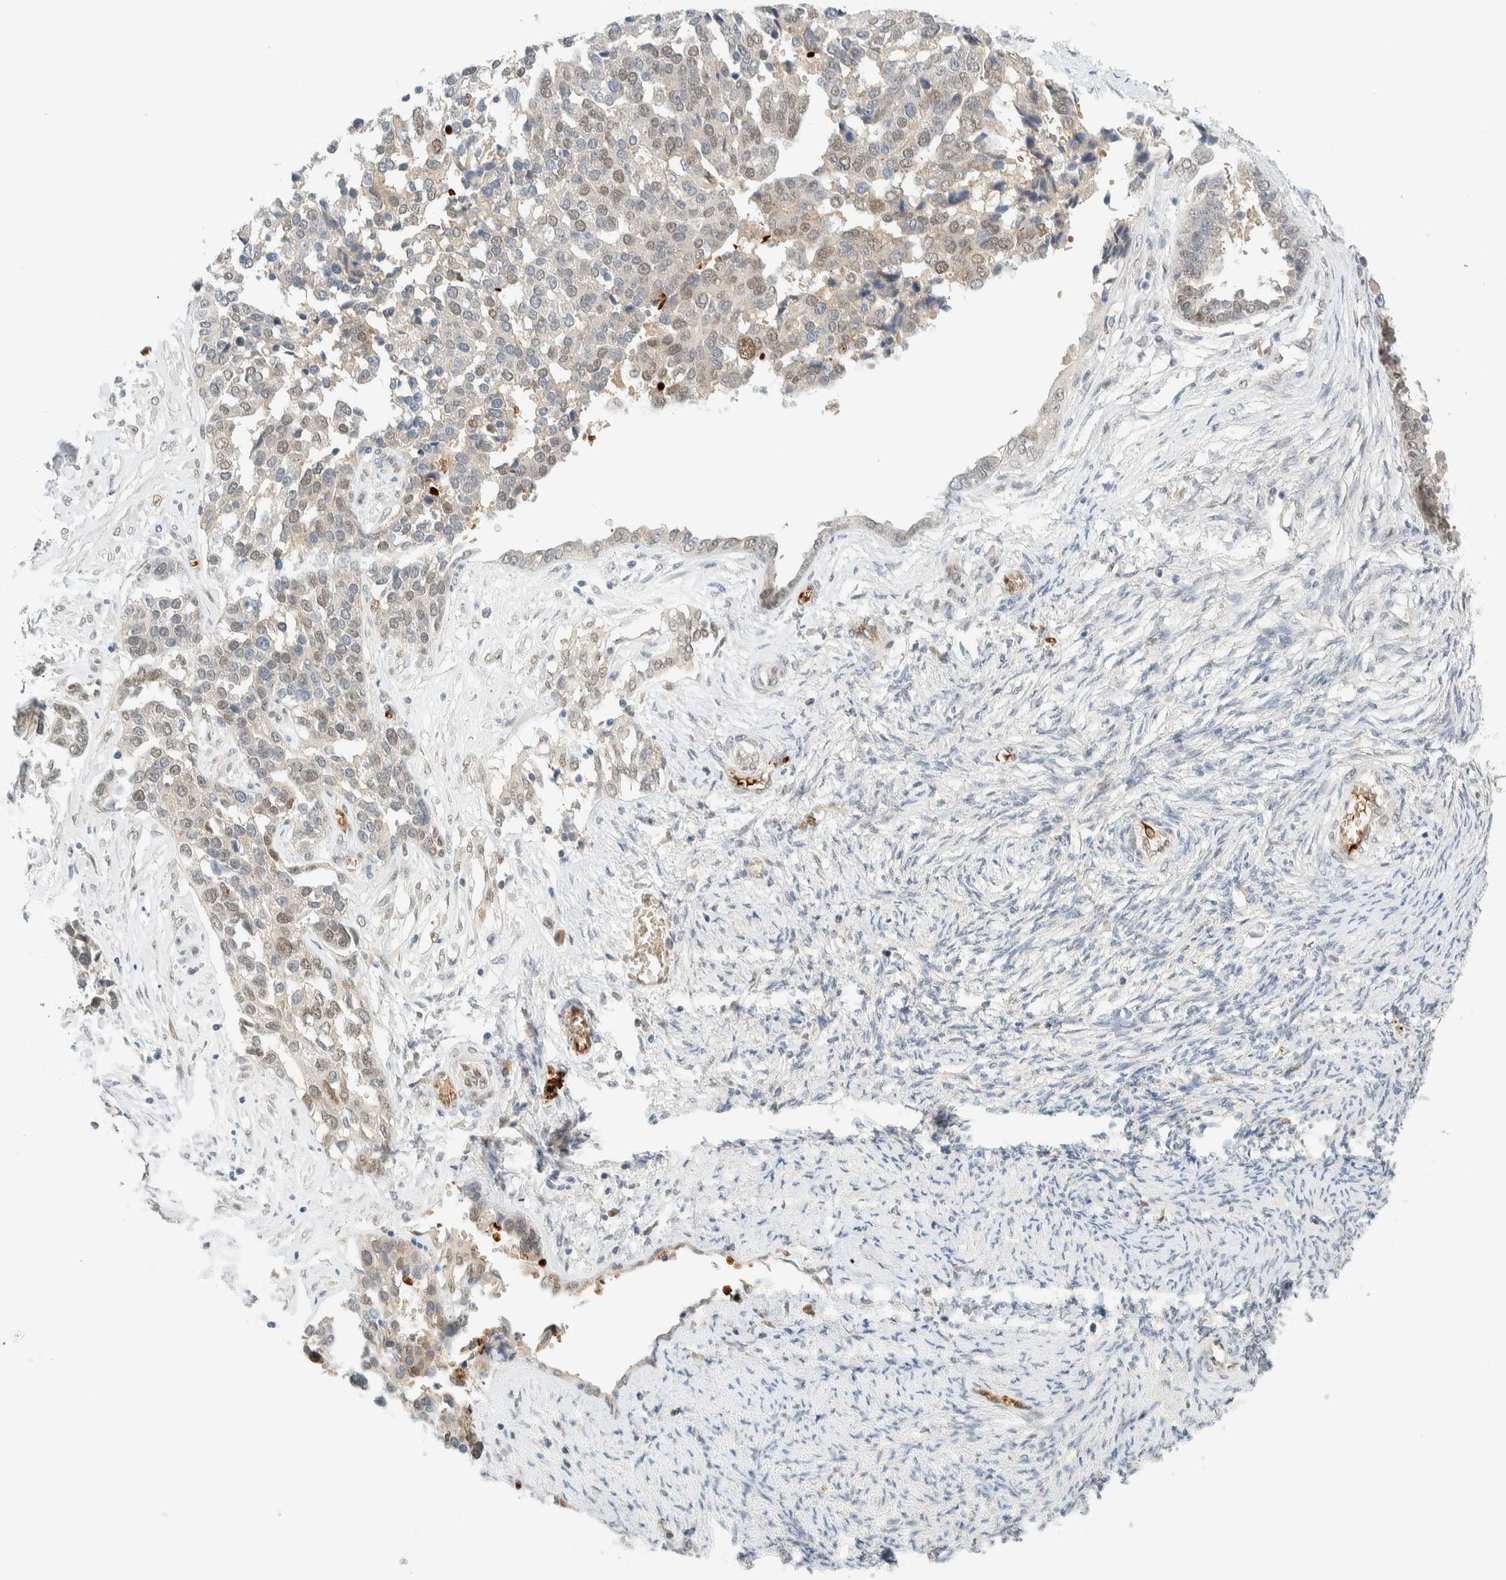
{"staining": {"intensity": "weak", "quantity": "25%-75%", "location": "cytoplasmic/membranous,nuclear"}, "tissue": "ovarian cancer", "cell_type": "Tumor cells", "image_type": "cancer", "snomed": [{"axis": "morphology", "description": "Cystadenocarcinoma, serous, NOS"}, {"axis": "topography", "description": "Ovary"}], "caption": "Ovarian serous cystadenocarcinoma stained with IHC shows weak cytoplasmic/membranous and nuclear staining in about 25%-75% of tumor cells.", "gene": "TSTD2", "patient": {"sex": "female", "age": 44}}